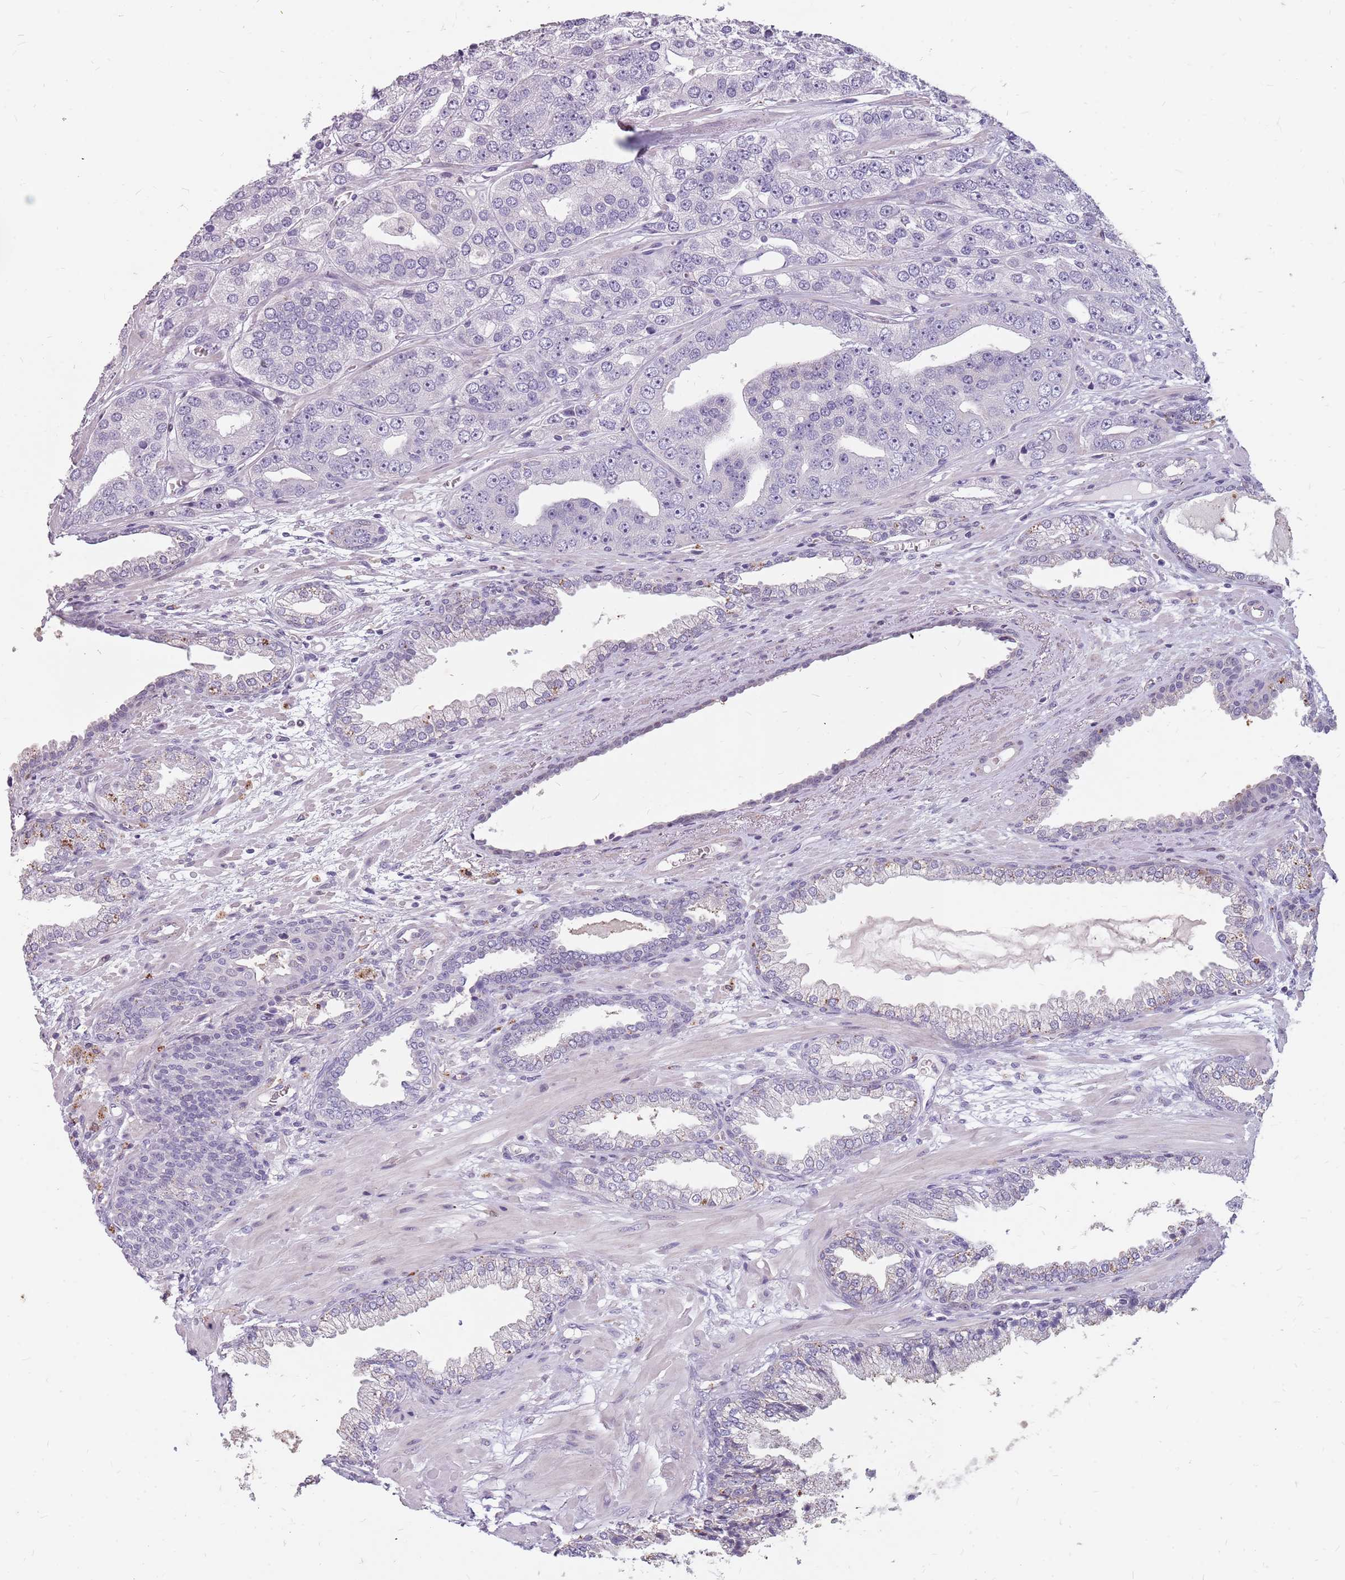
{"staining": {"intensity": "negative", "quantity": "none", "location": "none"}, "tissue": "prostate cancer", "cell_type": "Tumor cells", "image_type": "cancer", "snomed": [{"axis": "morphology", "description": "Adenocarcinoma, High grade"}, {"axis": "topography", "description": "Prostate"}], "caption": "Immunohistochemistry (IHC) micrograph of prostate cancer (adenocarcinoma (high-grade)) stained for a protein (brown), which exhibits no staining in tumor cells. Nuclei are stained in blue.", "gene": "NEK6", "patient": {"sex": "male", "age": 71}}